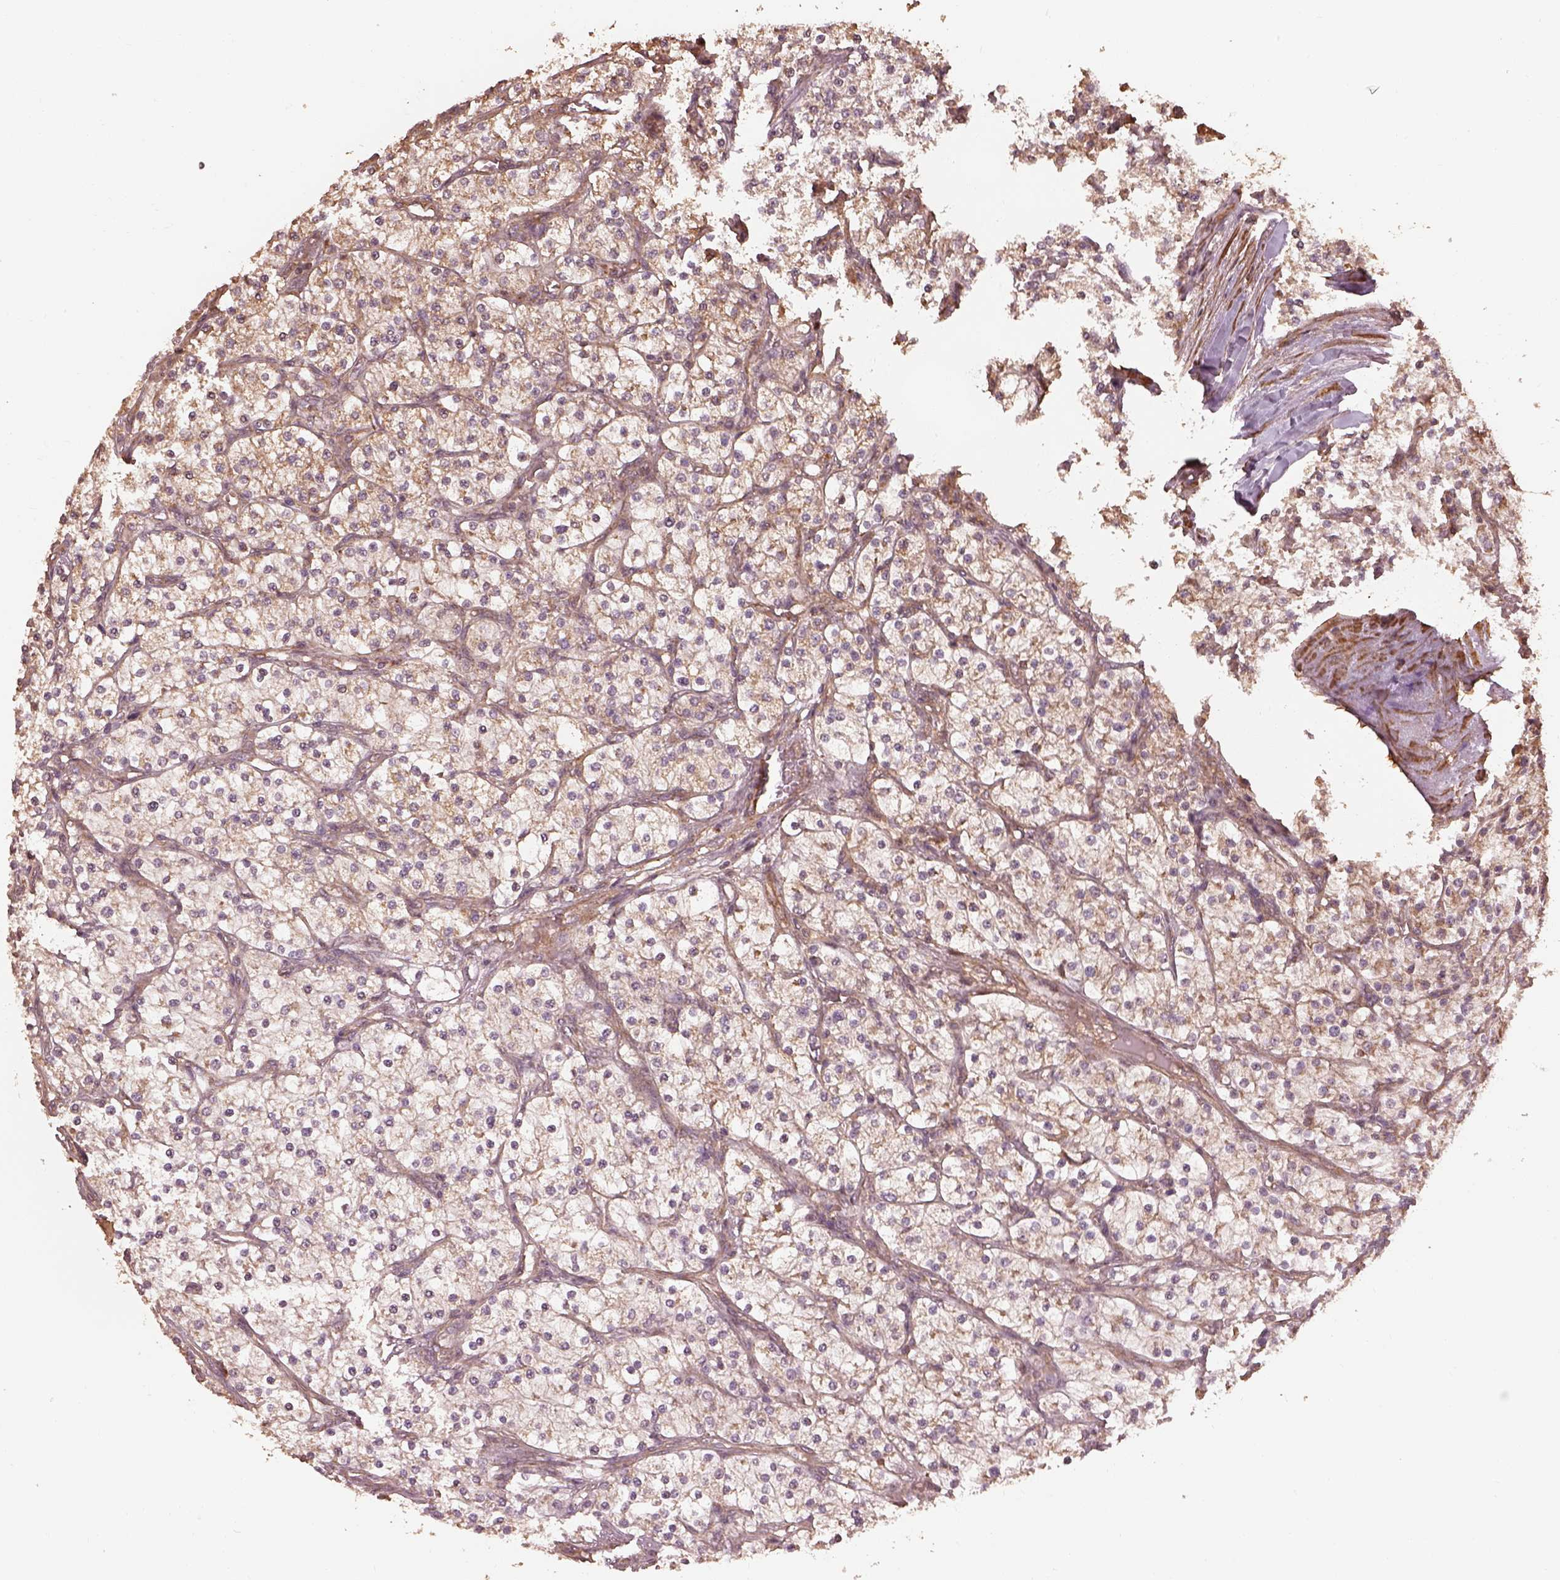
{"staining": {"intensity": "moderate", "quantity": "<25%", "location": "cytoplasmic/membranous"}, "tissue": "renal cancer", "cell_type": "Tumor cells", "image_type": "cancer", "snomed": [{"axis": "morphology", "description": "Adenocarcinoma, NOS"}, {"axis": "topography", "description": "Kidney"}], "caption": "Protein expression analysis of renal adenocarcinoma reveals moderate cytoplasmic/membranous staining in about <25% of tumor cells.", "gene": "METTL4", "patient": {"sex": "male", "age": 80}}